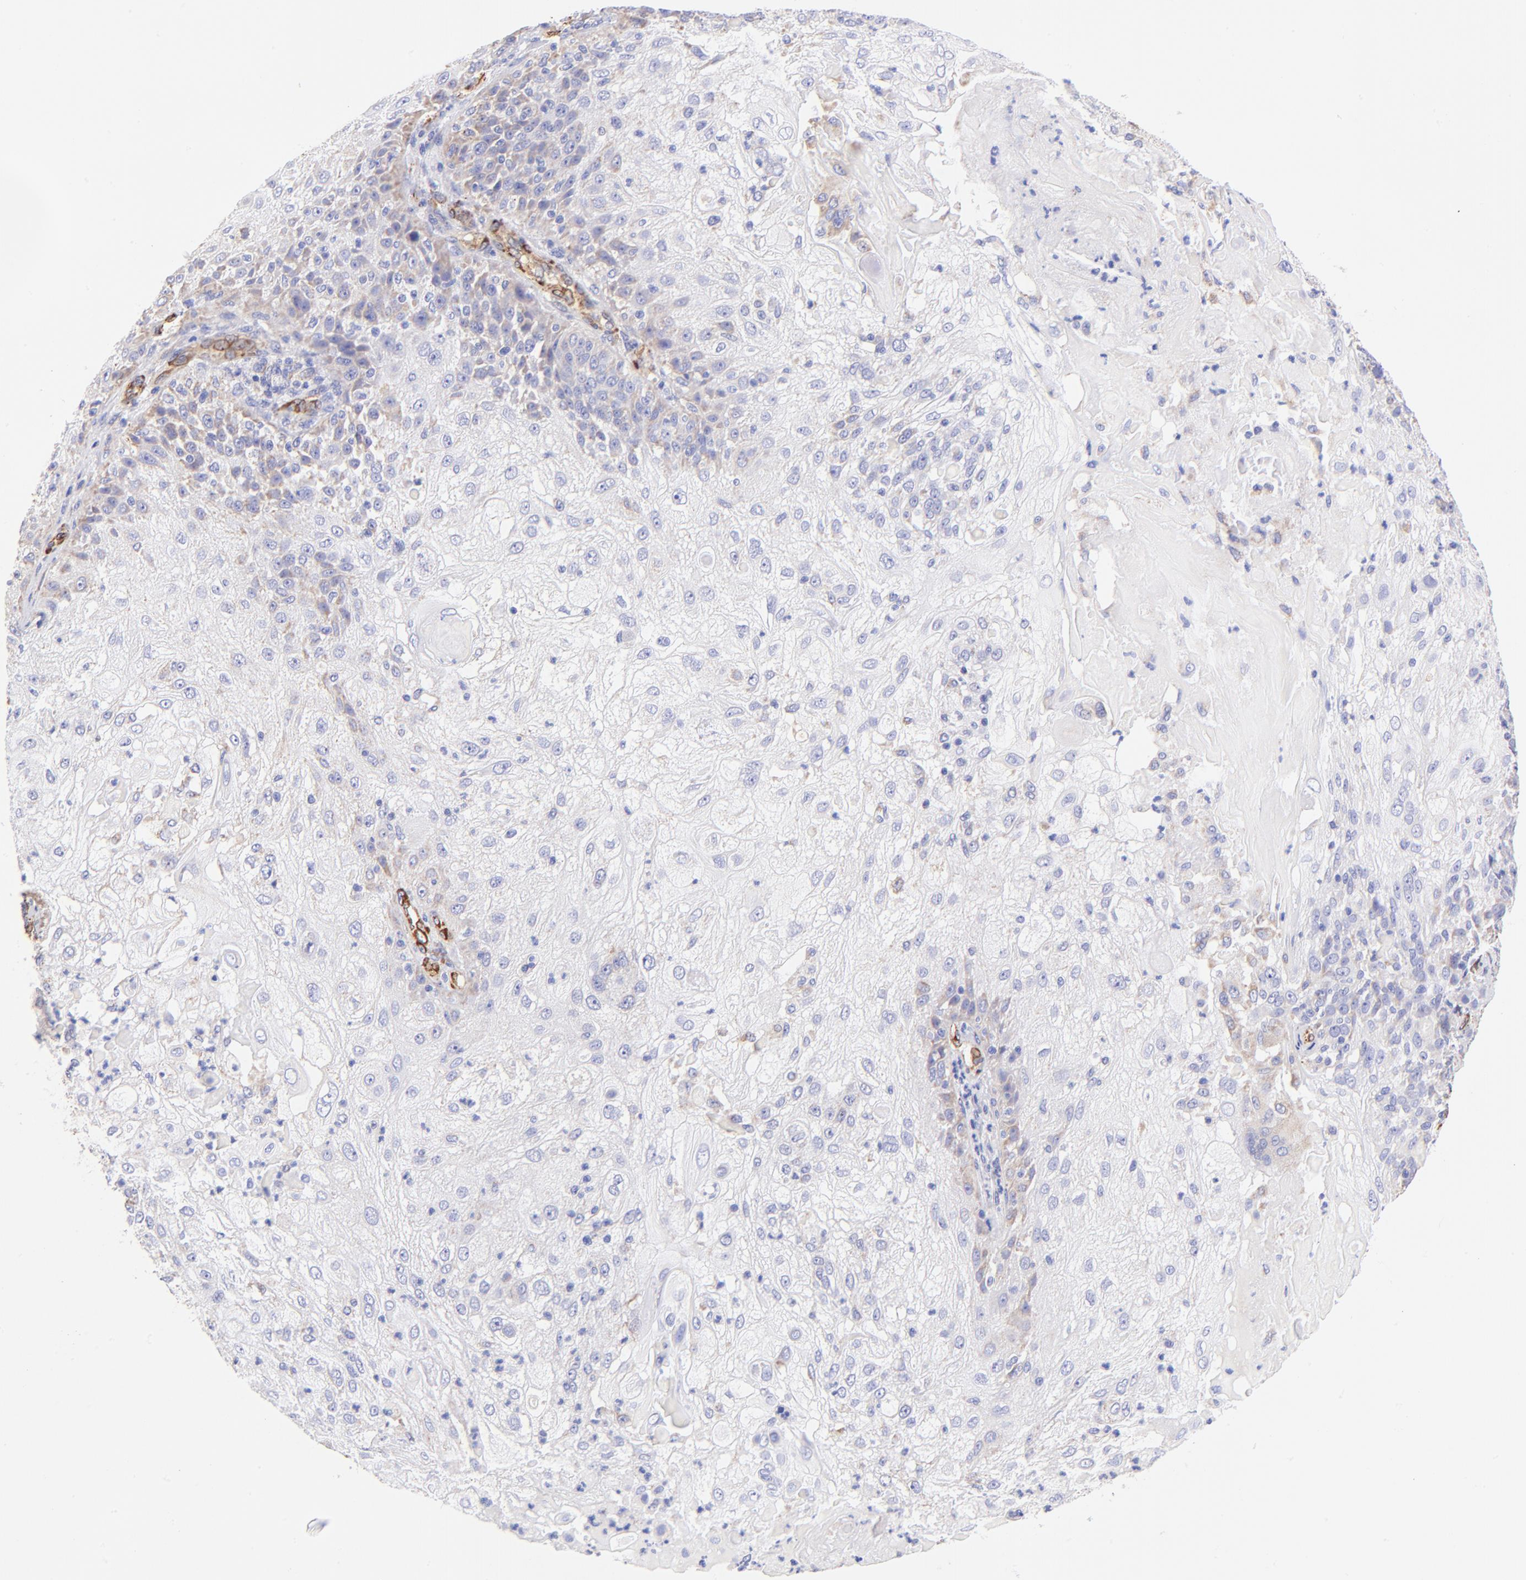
{"staining": {"intensity": "weak", "quantity": "<25%", "location": "cytoplasmic/membranous"}, "tissue": "skin cancer", "cell_type": "Tumor cells", "image_type": "cancer", "snomed": [{"axis": "morphology", "description": "Normal tissue, NOS"}, {"axis": "morphology", "description": "Squamous cell carcinoma, NOS"}, {"axis": "topography", "description": "Skin"}], "caption": "The immunohistochemistry histopathology image has no significant expression in tumor cells of squamous cell carcinoma (skin) tissue. (Stains: DAB (3,3'-diaminobenzidine) immunohistochemistry (IHC) with hematoxylin counter stain, Microscopy: brightfield microscopy at high magnification).", "gene": "SPARC", "patient": {"sex": "female", "age": 83}}